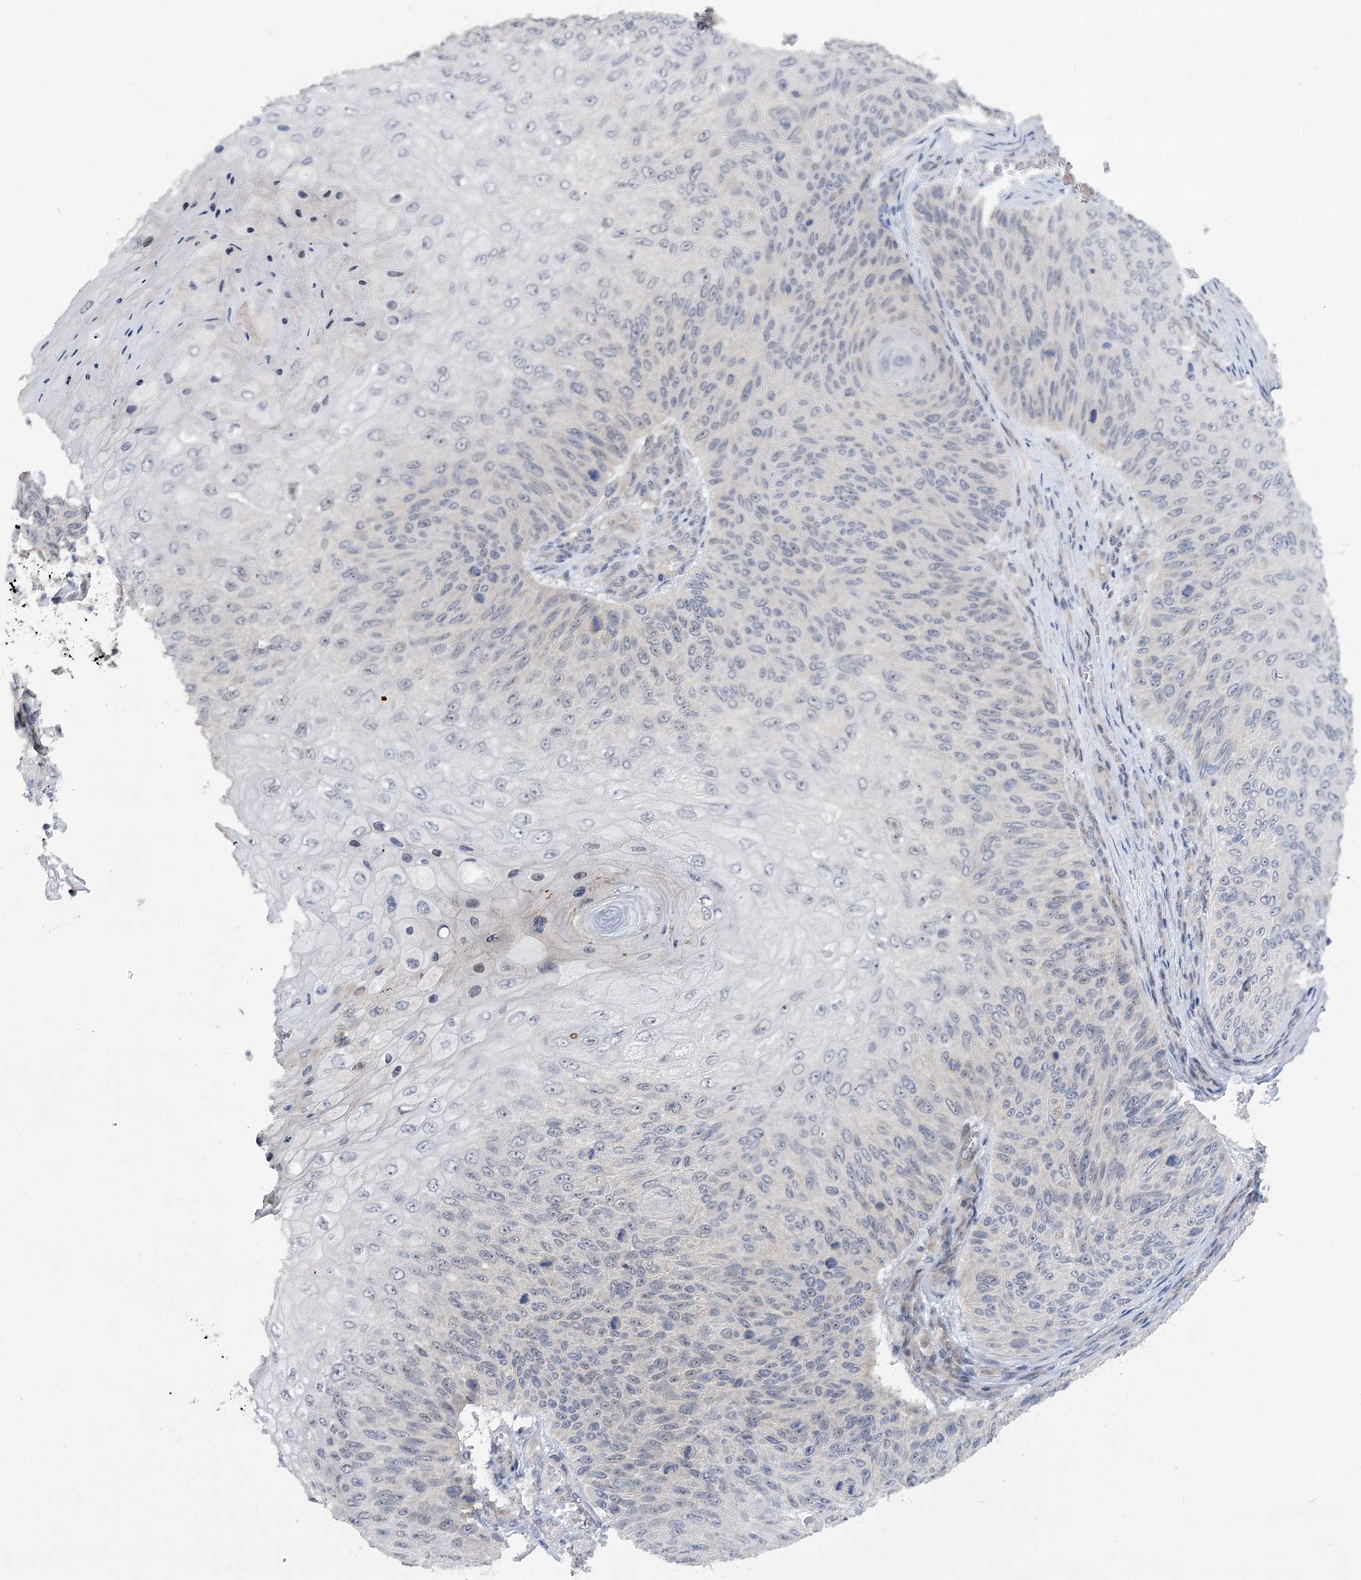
{"staining": {"intensity": "negative", "quantity": "none", "location": "none"}, "tissue": "skin cancer", "cell_type": "Tumor cells", "image_type": "cancer", "snomed": [{"axis": "morphology", "description": "Squamous cell carcinoma, NOS"}, {"axis": "topography", "description": "Skin"}], "caption": "Tumor cells are negative for protein expression in human skin cancer.", "gene": "PHYHIPL", "patient": {"sex": "female", "age": 88}}